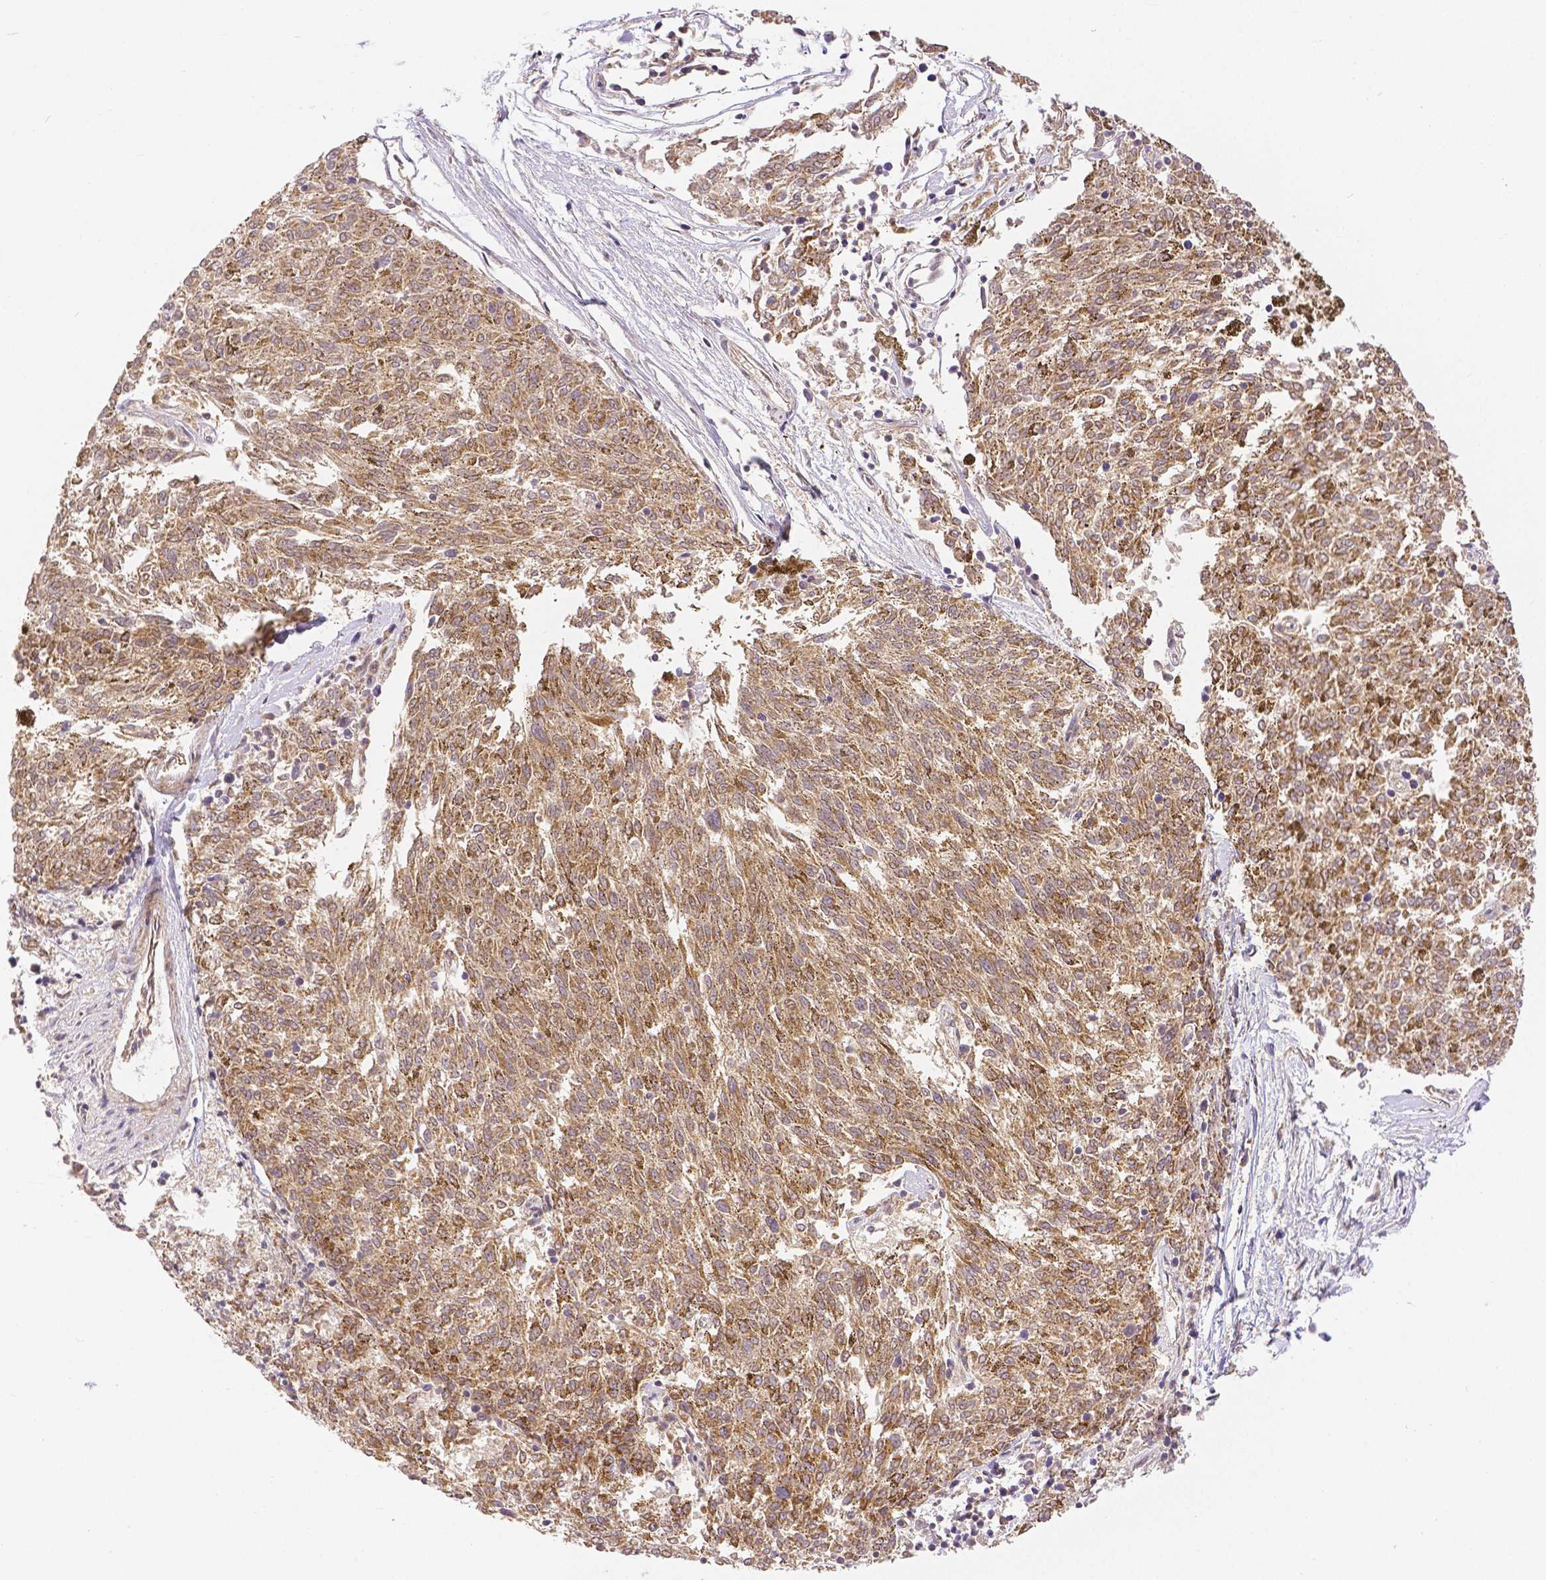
{"staining": {"intensity": "moderate", "quantity": ">75%", "location": "cytoplasmic/membranous,nuclear"}, "tissue": "melanoma", "cell_type": "Tumor cells", "image_type": "cancer", "snomed": [{"axis": "morphology", "description": "Malignant melanoma, NOS"}, {"axis": "topography", "description": "Skin"}], "caption": "Melanoma stained with immunohistochemistry reveals moderate cytoplasmic/membranous and nuclear expression in approximately >75% of tumor cells.", "gene": "RHOT1", "patient": {"sex": "female", "age": 72}}